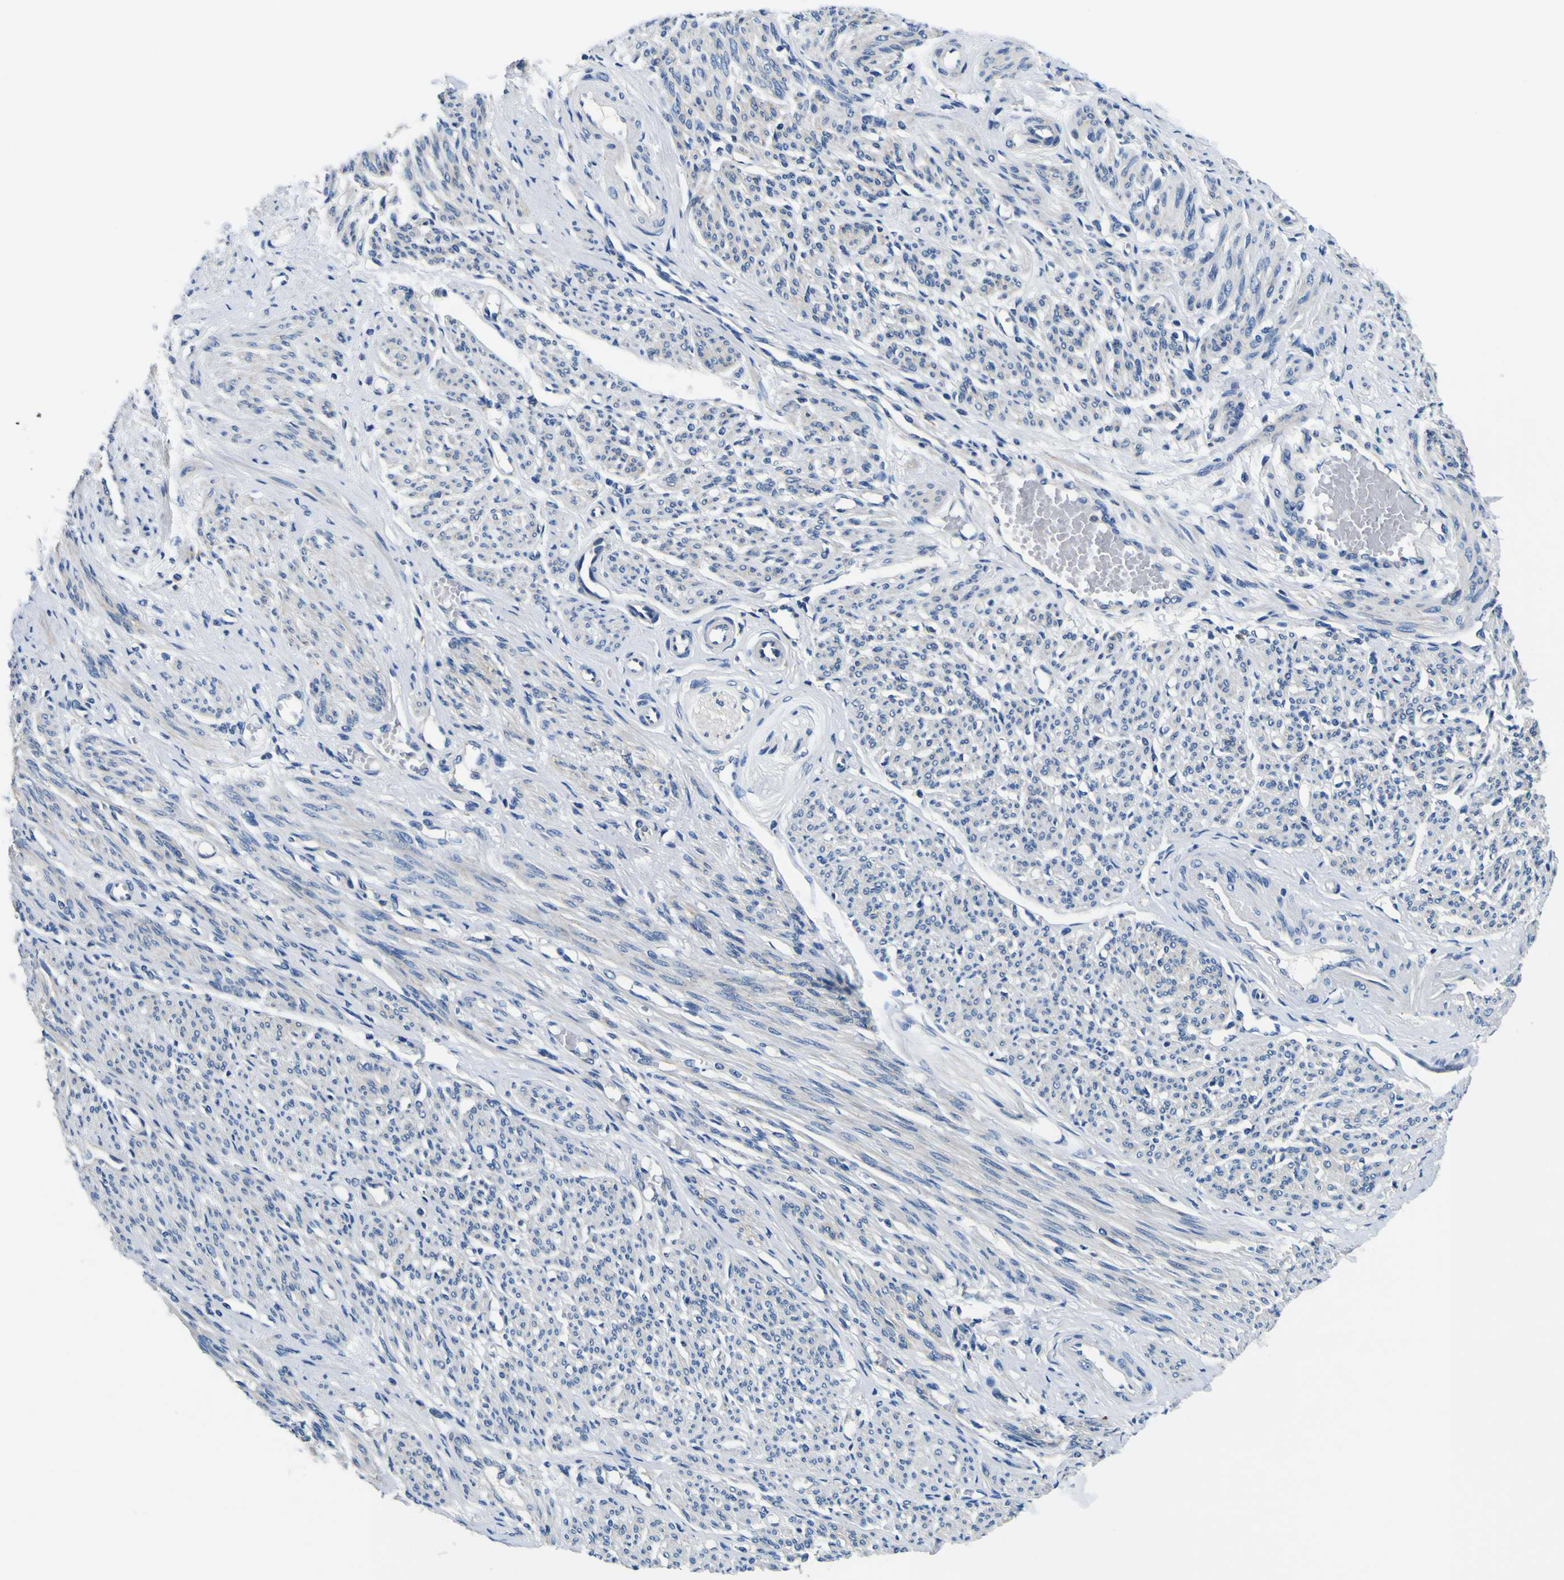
{"staining": {"intensity": "negative", "quantity": "none", "location": "none"}, "tissue": "smooth muscle", "cell_type": "Smooth muscle cells", "image_type": "normal", "snomed": [{"axis": "morphology", "description": "Normal tissue, NOS"}, {"axis": "topography", "description": "Smooth muscle"}], "caption": "Smooth muscle cells are negative for protein expression in normal human smooth muscle. (IHC, brightfield microscopy, high magnification).", "gene": "CLSTN1", "patient": {"sex": "female", "age": 65}}